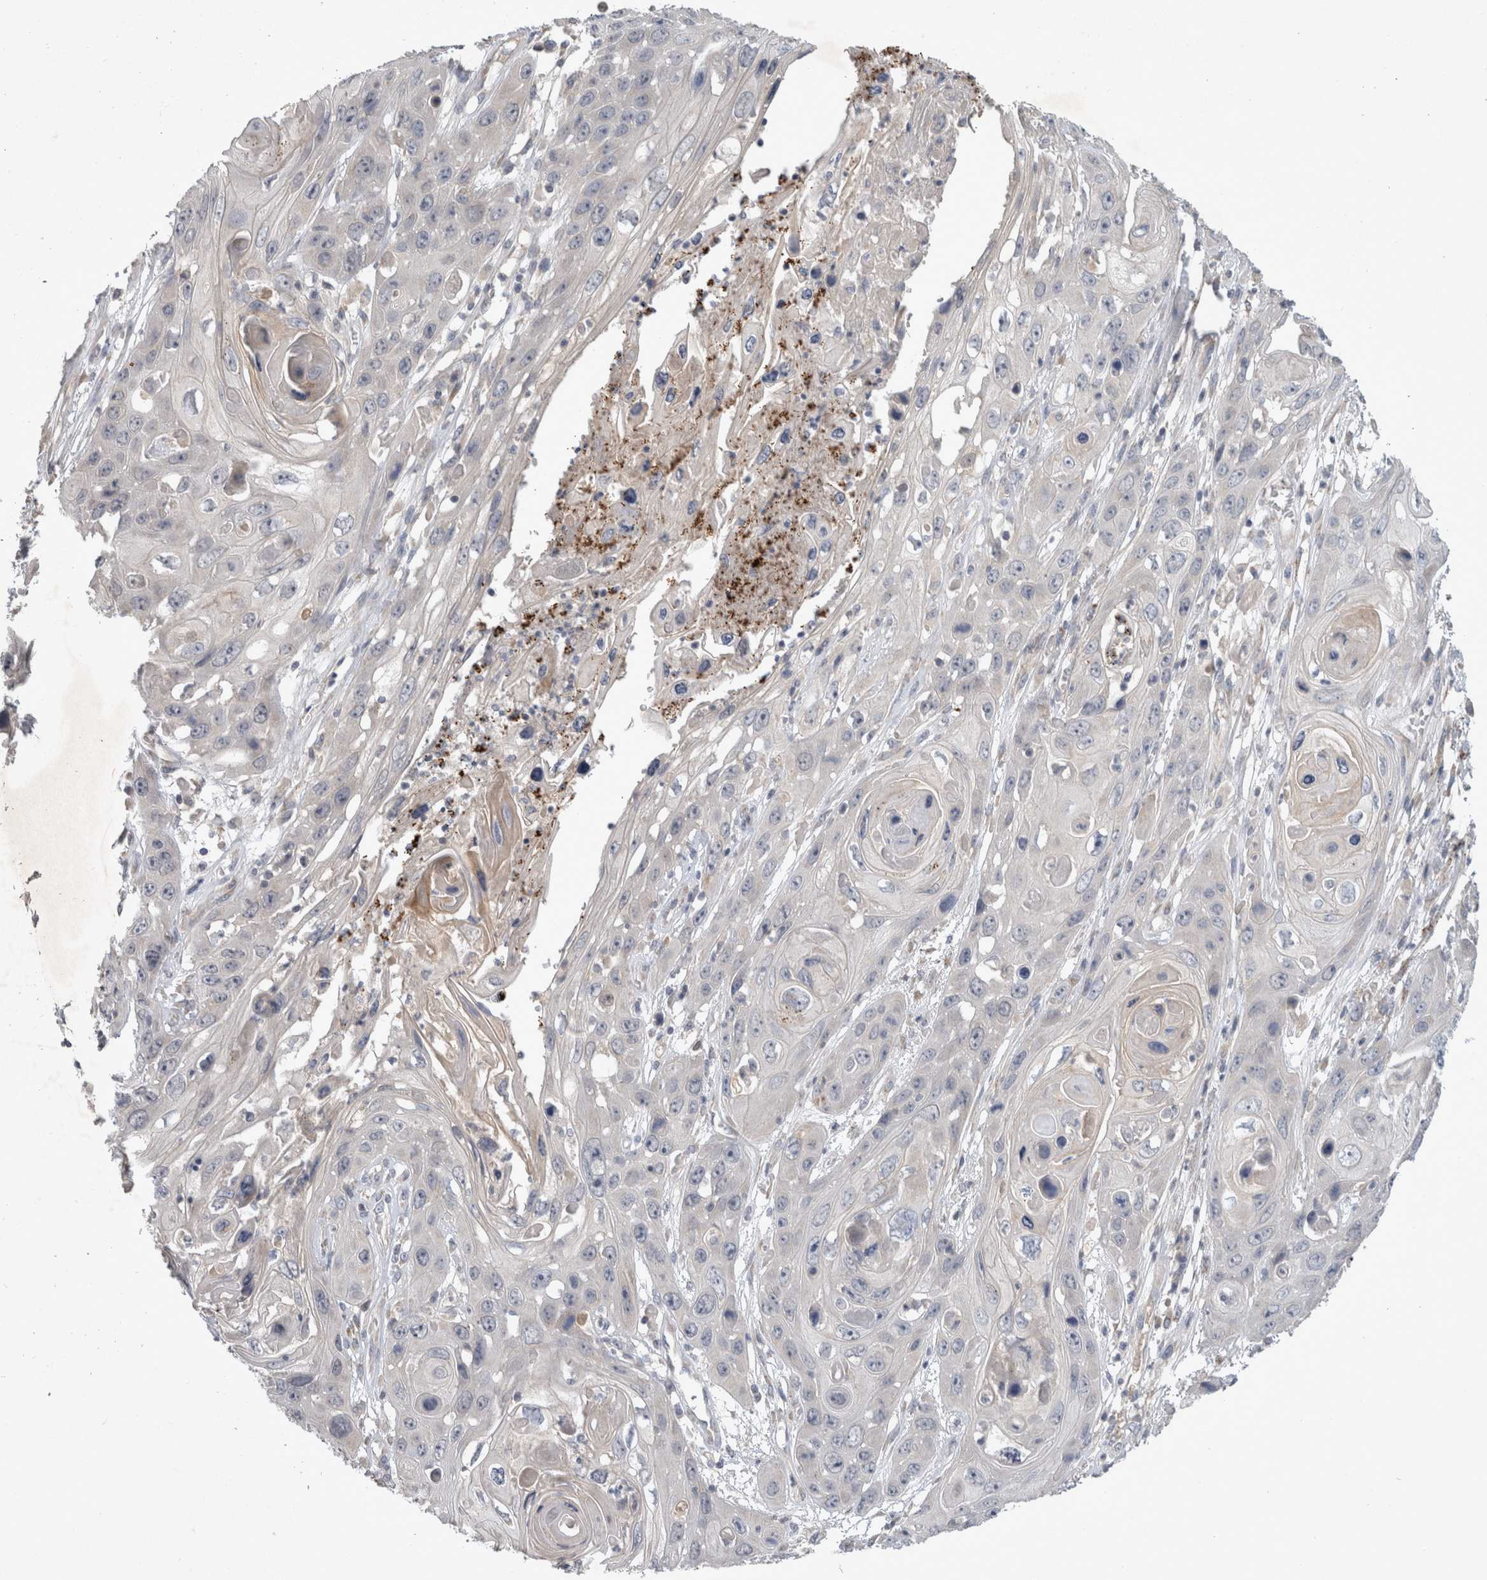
{"staining": {"intensity": "negative", "quantity": "none", "location": "none"}, "tissue": "skin cancer", "cell_type": "Tumor cells", "image_type": "cancer", "snomed": [{"axis": "morphology", "description": "Squamous cell carcinoma, NOS"}, {"axis": "topography", "description": "Skin"}], "caption": "A photomicrograph of skin squamous cell carcinoma stained for a protein shows no brown staining in tumor cells. (Stains: DAB (3,3'-diaminobenzidine) immunohistochemistry (IHC) with hematoxylin counter stain, Microscopy: brightfield microscopy at high magnification).", "gene": "SLC22A11", "patient": {"sex": "male", "age": 55}}